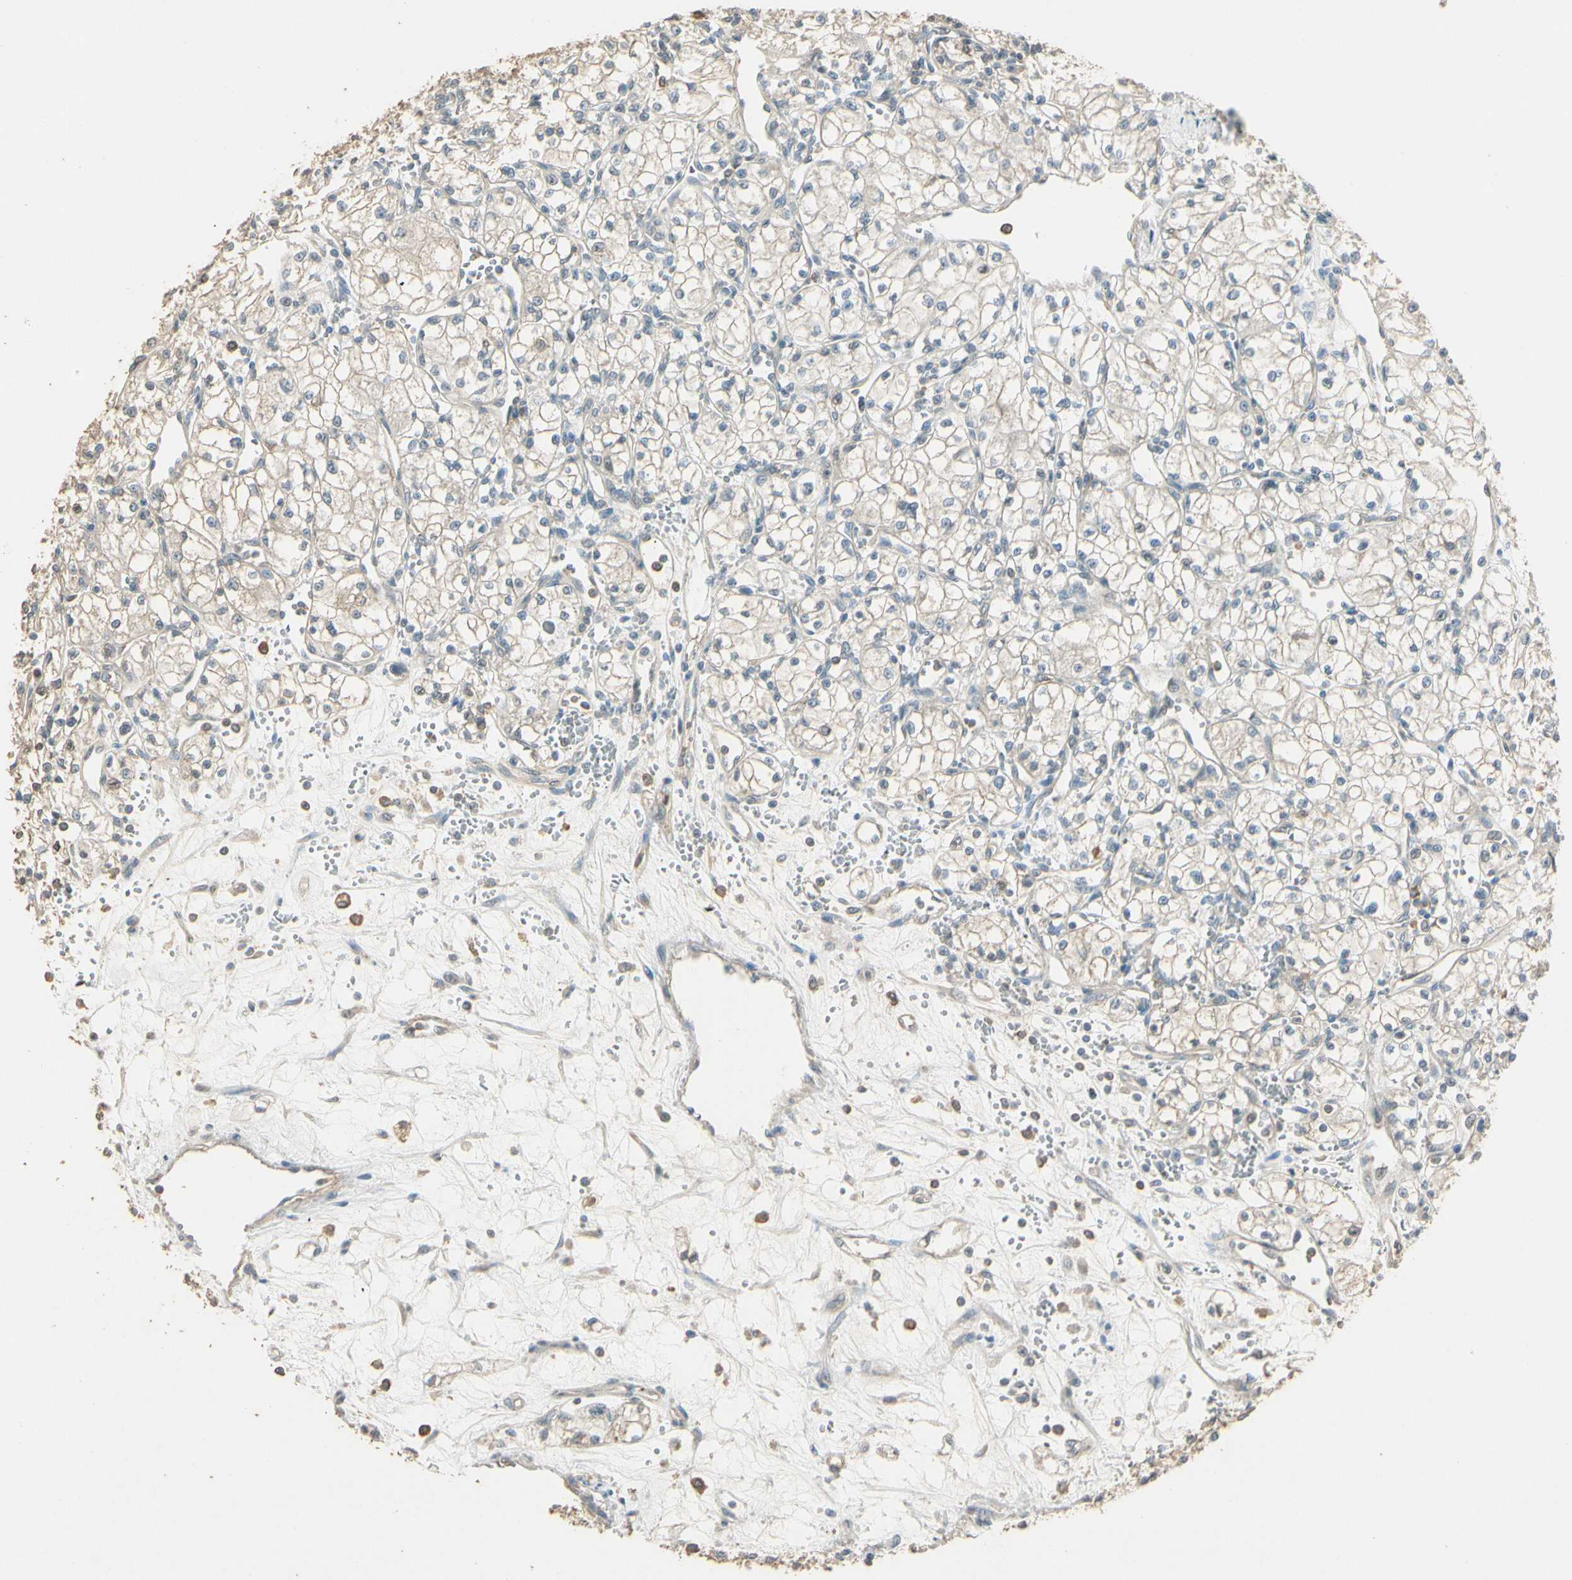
{"staining": {"intensity": "weak", "quantity": "<25%", "location": "cytoplasmic/membranous"}, "tissue": "renal cancer", "cell_type": "Tumor cells", "image_type": "cancer", "snomed": [{"axis": "morphology", "description": "Normal tissue, NOS"}, {"axis": "morphology", "description": "Adenocarcinoma, NOS"}, {"axis": "topography", "description": "Kidney"}], "caption": "A high-resolution histopathology image shows immunohistochemistry staining of adenocarcinoma (renal), which demonstrates no significant staining in tumor cells. The staining was performed using DAB to visualize the protein expression in brown, while the nuclei were stained in blue with hematoxylin (Magnification: 20x).", "gene": "PLXNA1", "patient": {"sex": "male", "age": 59}}